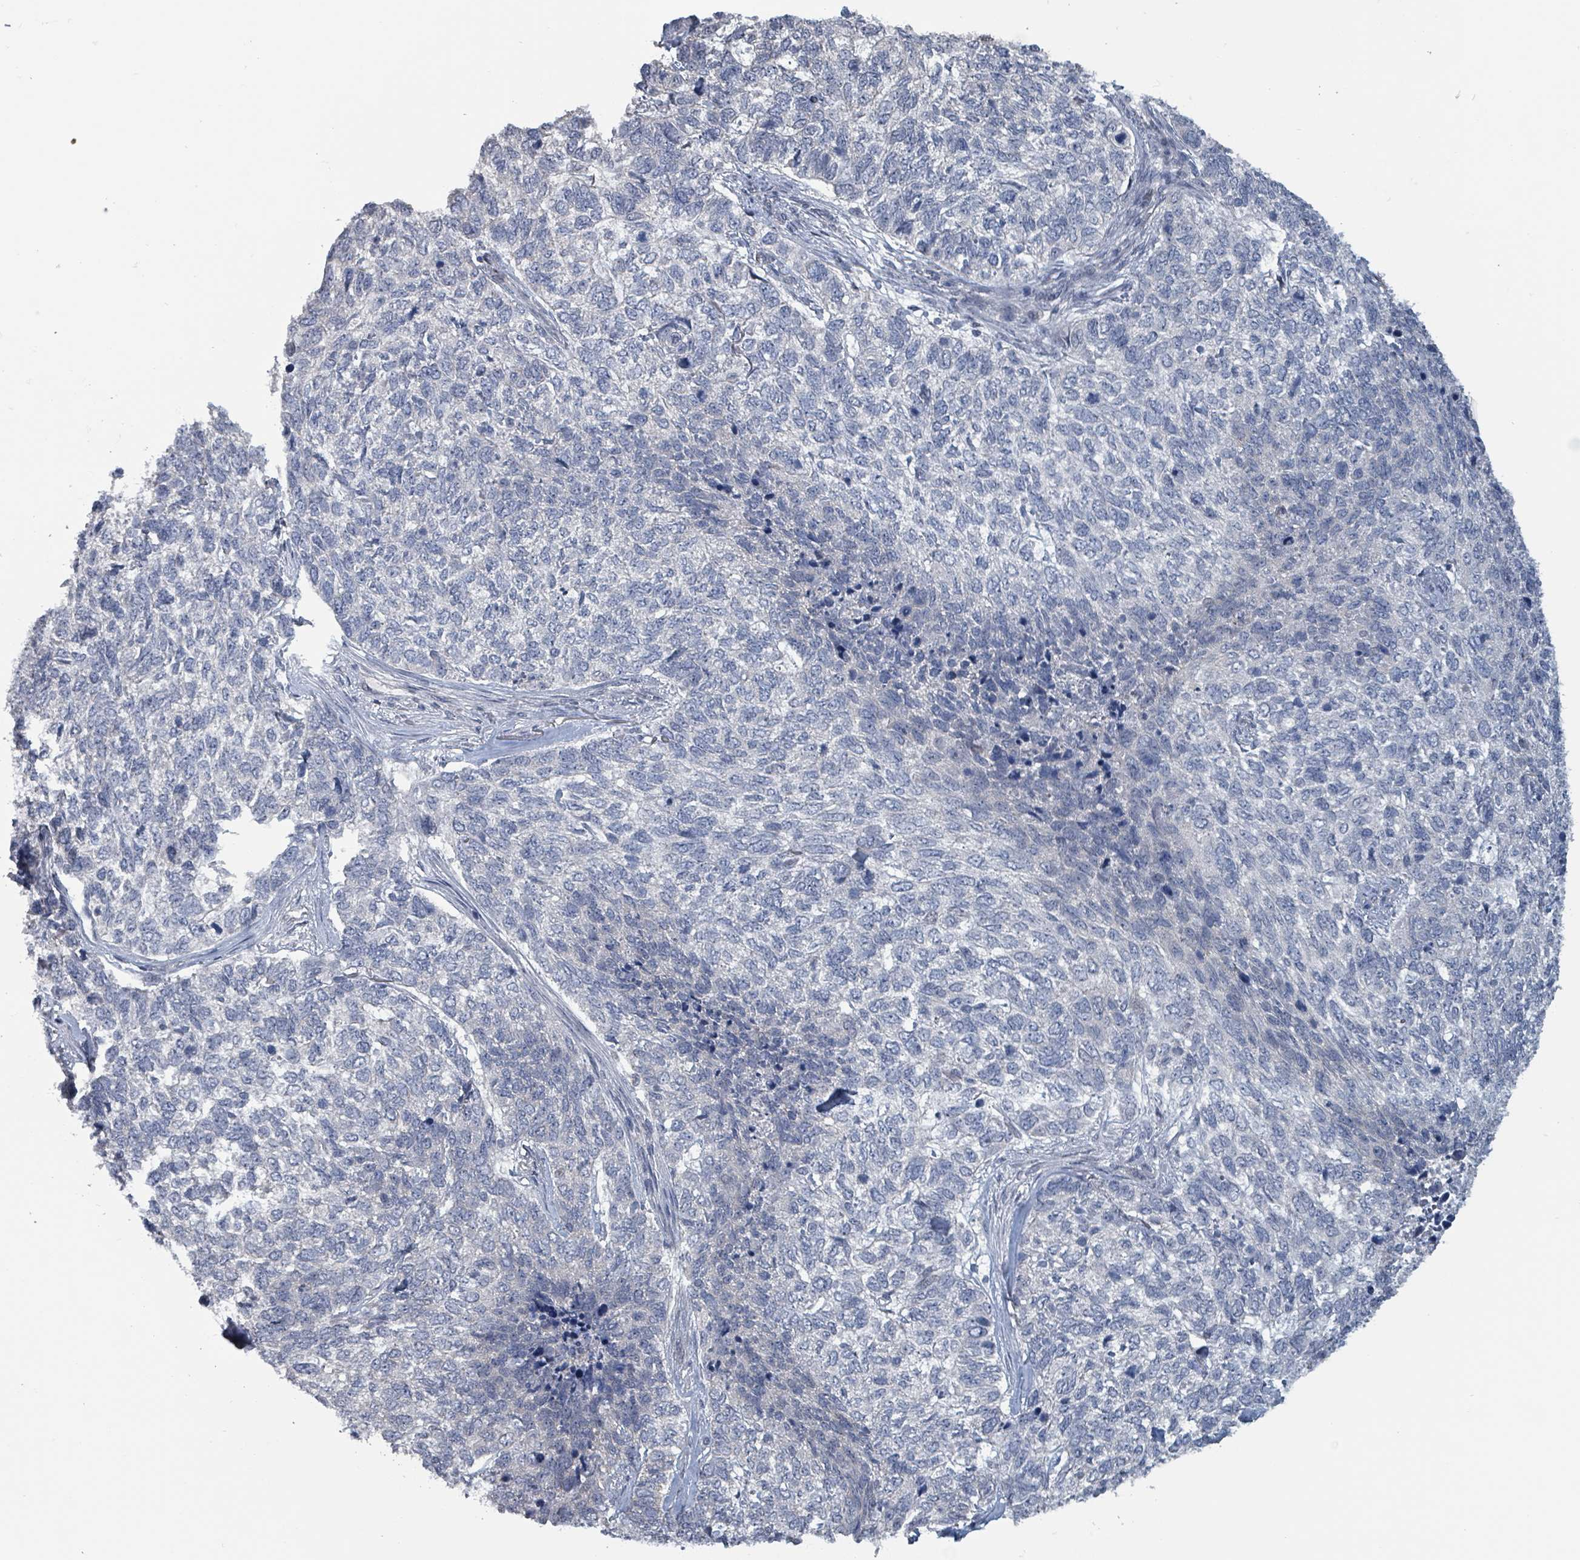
{"staining": {"intensity": "negative", "quantity": "none", "location": "none"}, "tissue": "skin cancer", "cell_type": "Tumor cells", "image_type": "cancer", "snomed": [{"axis": "morphology", "description": "Basal cell carcinoma"}, {"axis": "topography", "description": "Skin"}], "caption": "Immunohistochemical staining of skin cancer (basal cell carcinoma) demonstrates no significant expression in tumor cells. The staining is performed using DAB brown chromogen with nuclei counter-stained in using hematoxylin.", "gene": "BIVM", "patient": {"sex": "female", "age": 65}}